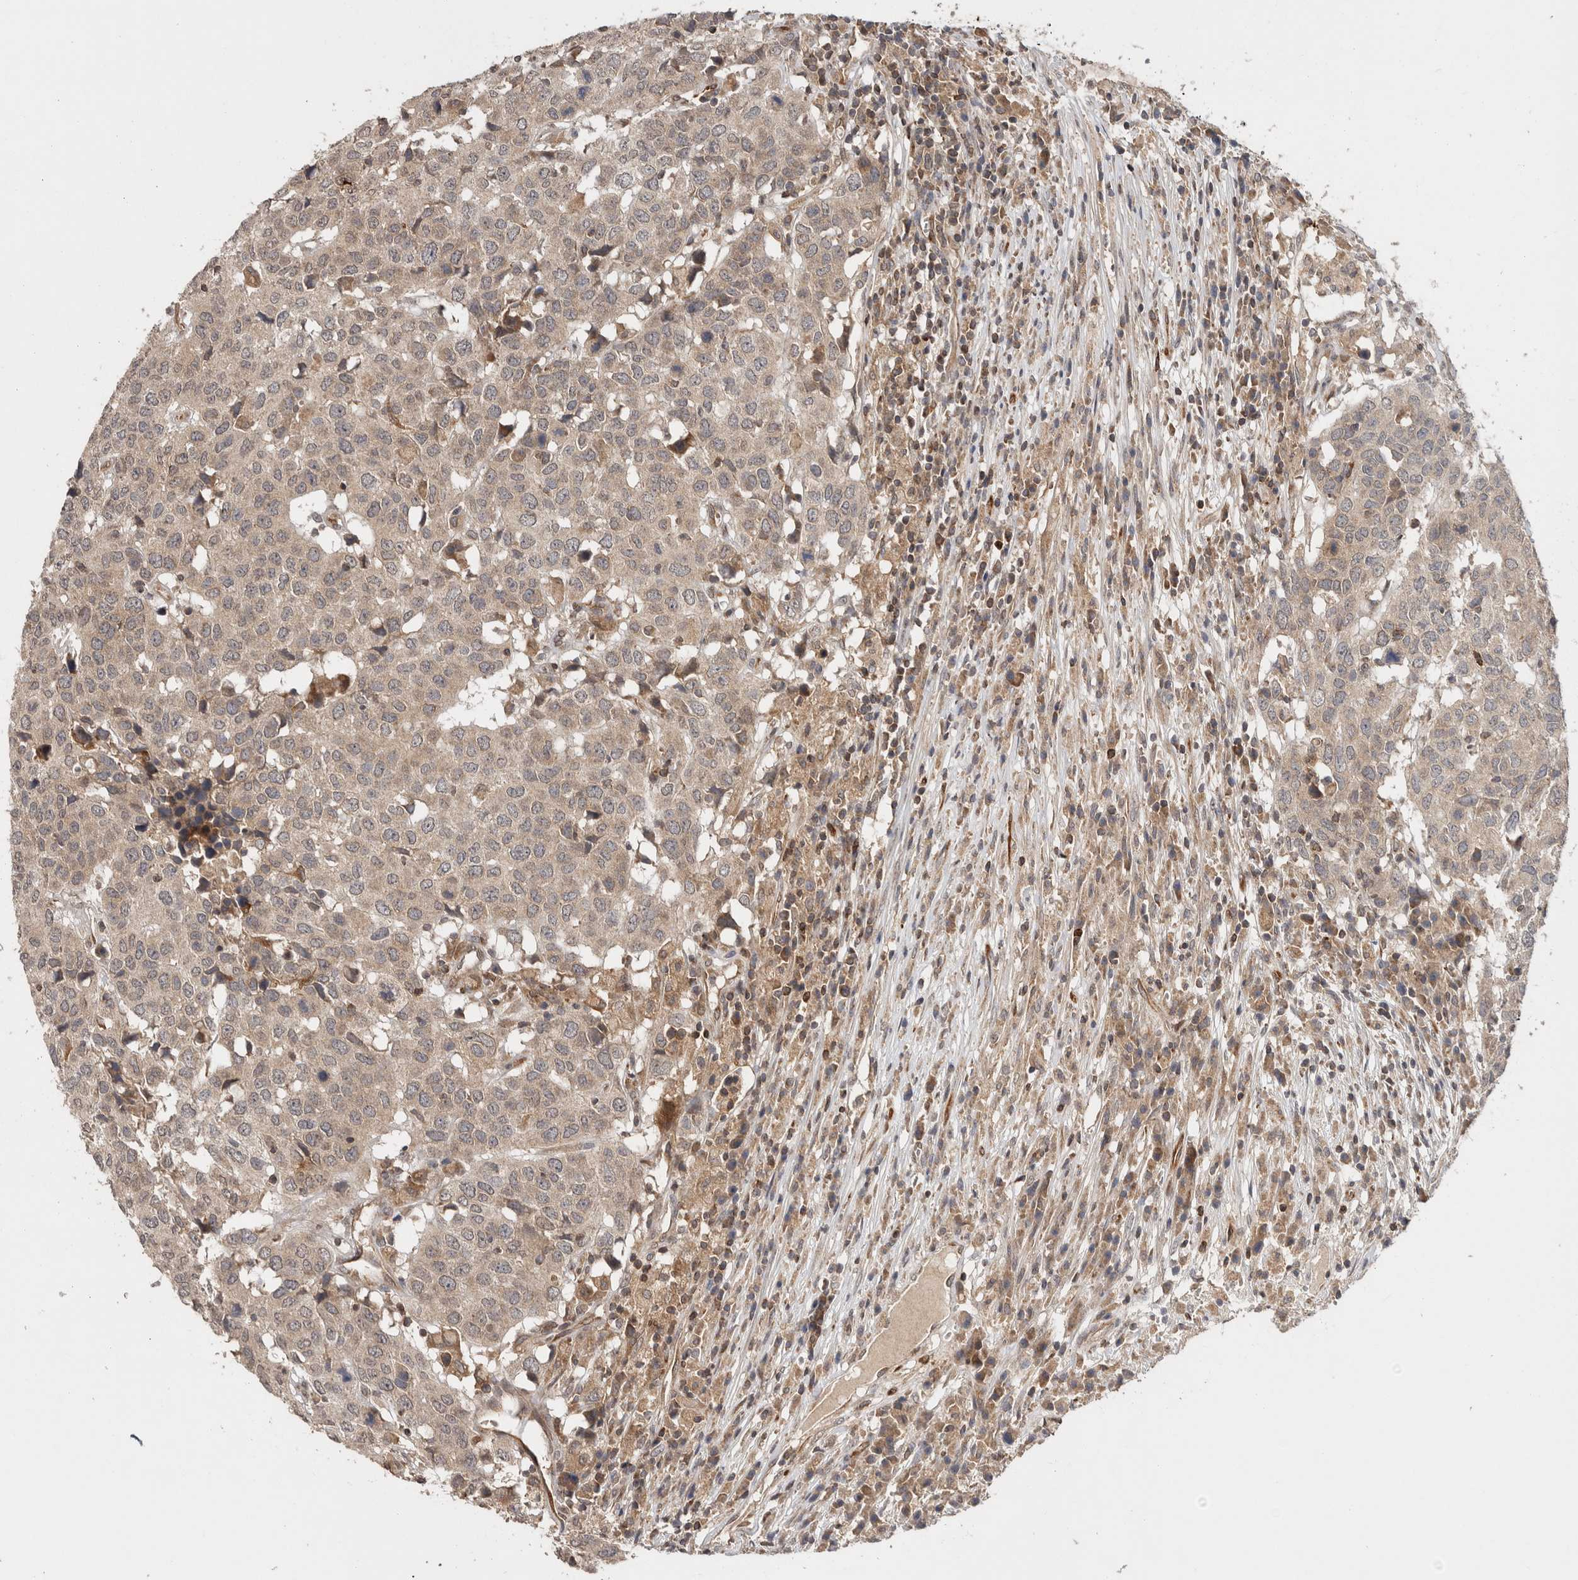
{"staining": {"intensity": "negative", "quantity": "none", "location": "none"}, "tissue": "head and neck cancer", "cell_type": "Tumor cells", "image_type": "cancer", "snomed": [{"axis": "morphology", "description": "Squamous cell carcinoma, NOS"}, {"axis": "topography", "description": "Head-Neck"}], "caption": "Image shows no protein expression in tumor cells of head and neck cancer (squamous cell carcinoma) tissue.", "gene": "HMOX2", "patient": {"sex": "male", "age": 66}}